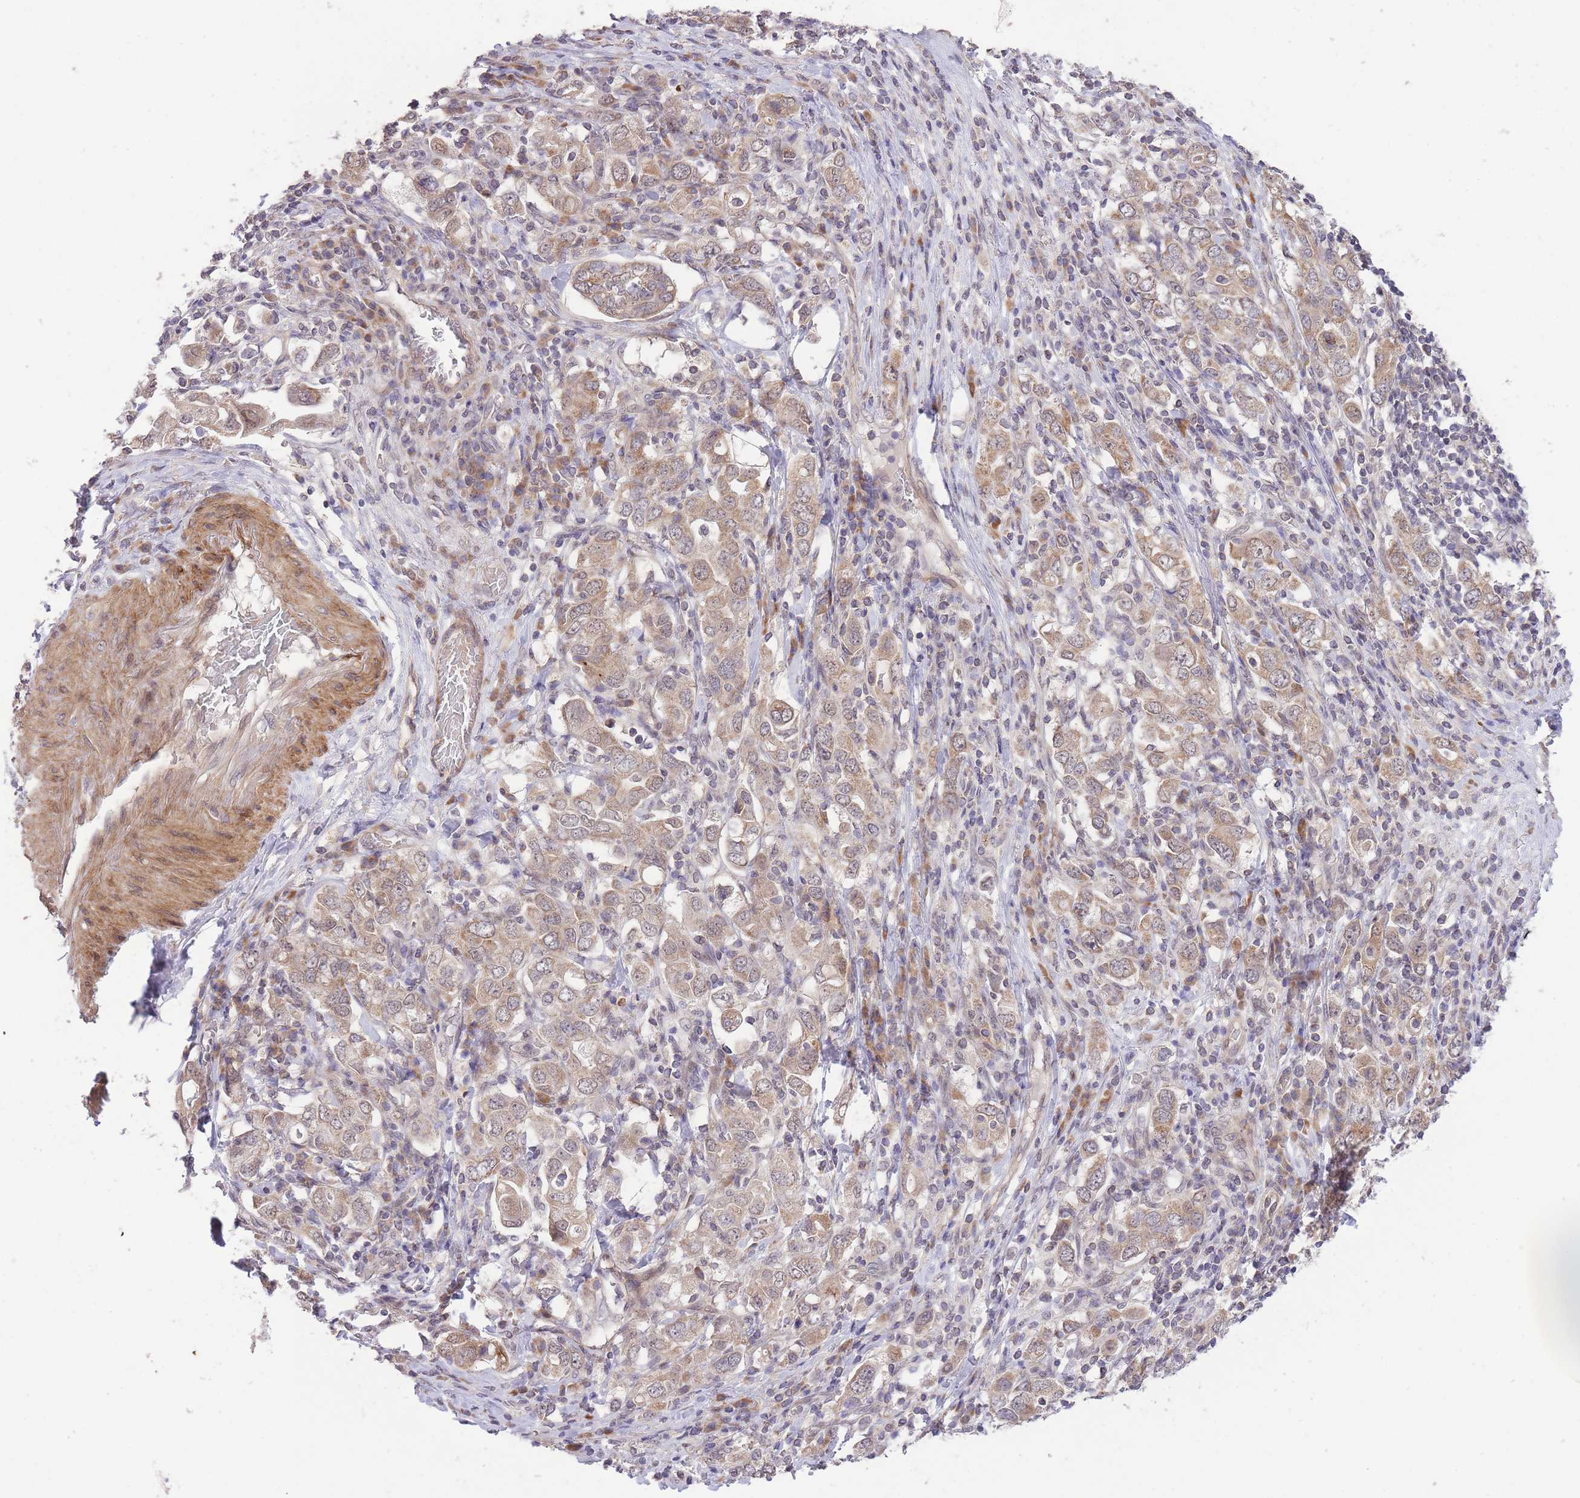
{"staining": {"intensity": "weak", "quantity": ">75%", "location": "cytoplasmic/membranous"}, "tissue": "stomach cancer", "cell_type": "Tumor cells", "image_type": "cancer", "snomed": [{"axis": "morphology", "description": "Adenocarcinoma, NOS"}, {"axis": "topography", "description": "Stomach, upper"}, {"axis": "topography", "description": "Stomach"}], "caption": "Immunohistochemistry of human stomach adenocarcinoma displays low levels of weak cytoplasmic/membranous positivity in about >75% of tumor cells.", "gene": "ELOA2", "patient": {"sex": "male", "age": 62}}